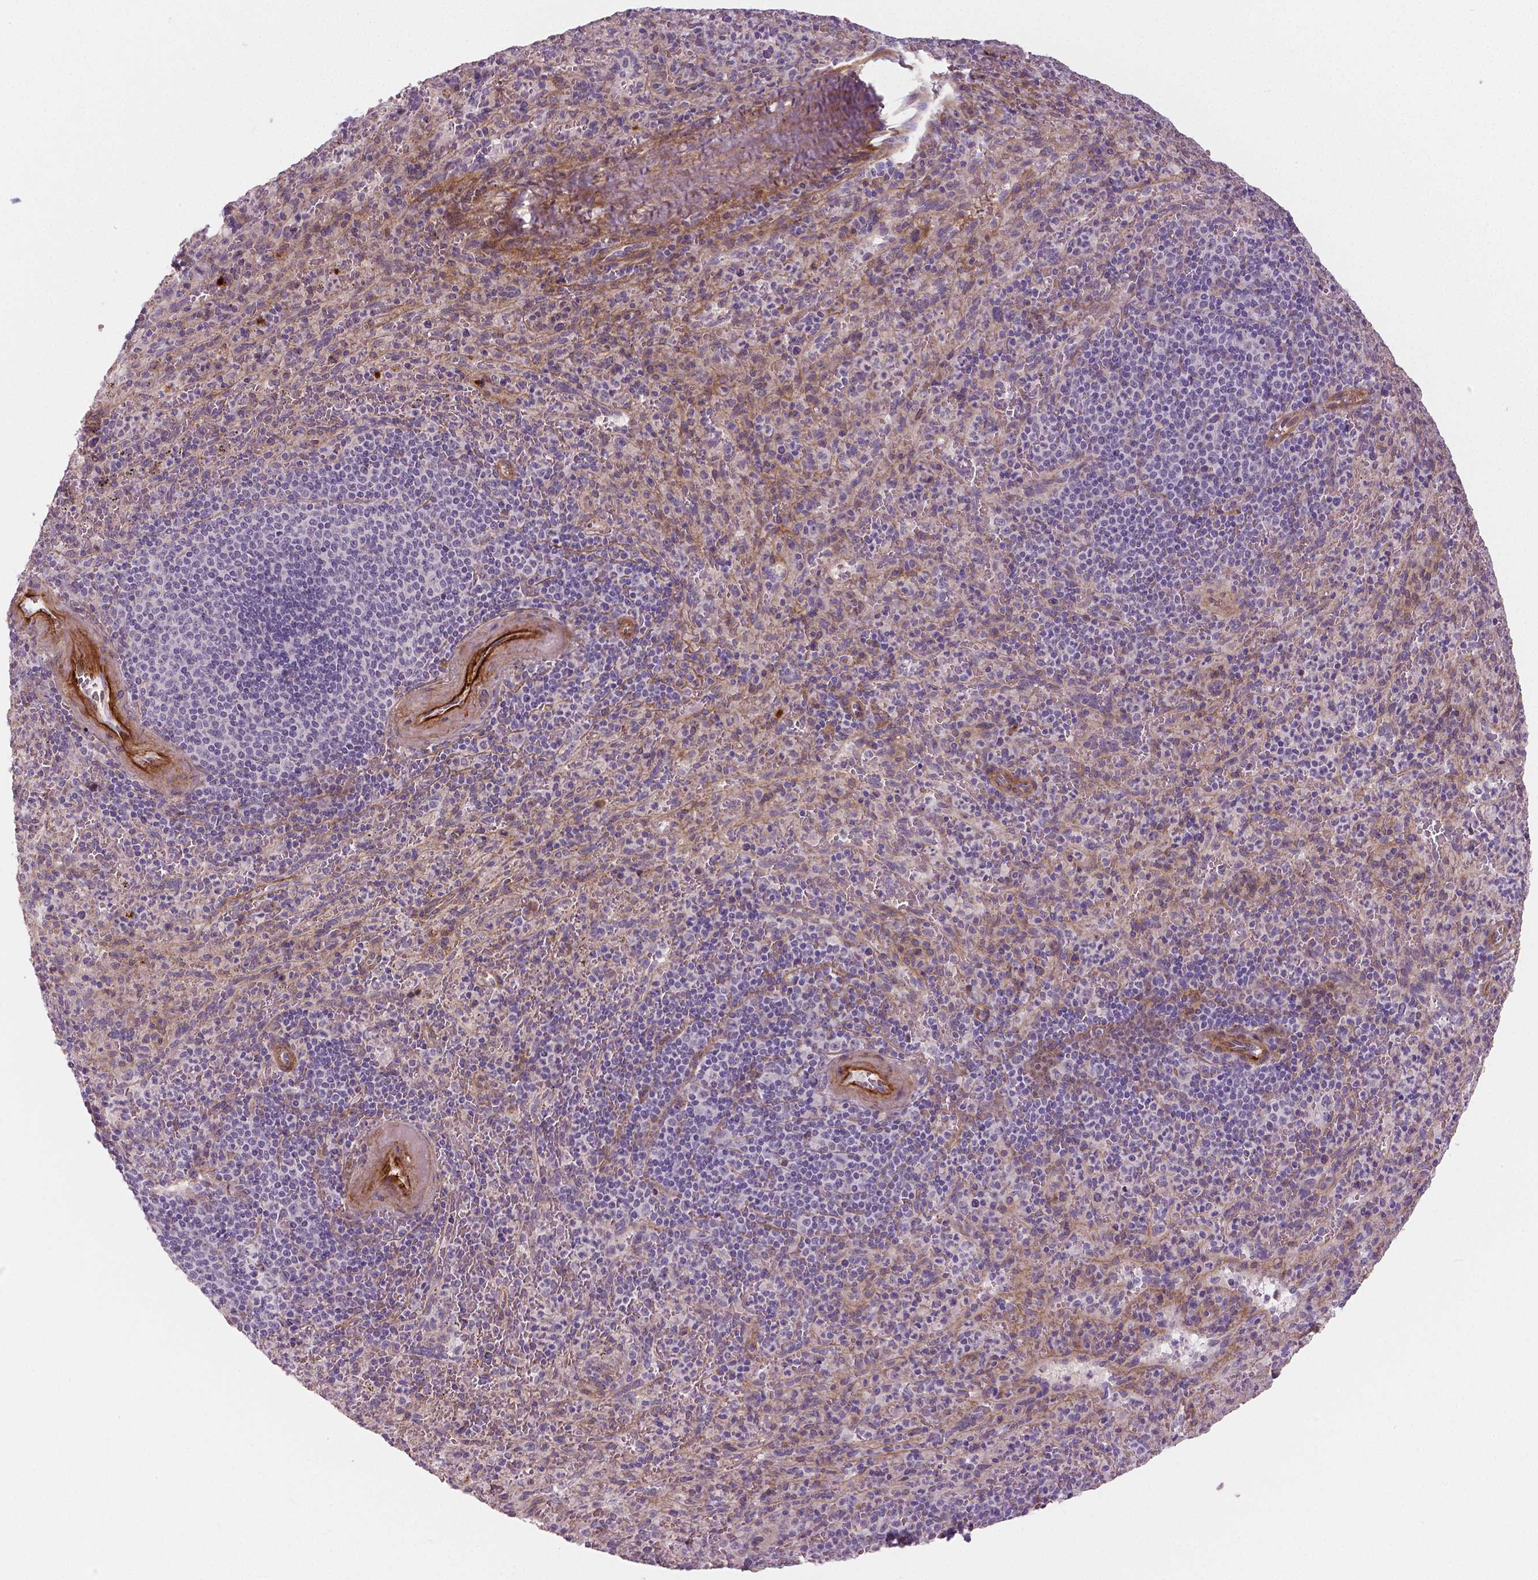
{"staining": {"intensity": "negative", "quantity": "none", "location": "none"}, "tissue": "spleen", "cell_type": "Cells in red pulp", "image_type": "normal", "snomed": [{"axis": "morphology", "description": "Normal tissue, NOS"}, {"axis": "topography", "description": "Spleen"}], "caption": "Immunohistochemistry histopathology image of unremarkable spleen stained for a protein (brown), which displays no expression in cells in red pulp. (Immunohistochemistry (ihc), brightfield microscopy, high magnification).", "gene": "FLT1", "patient": {"sex": "male", "age": 57}}